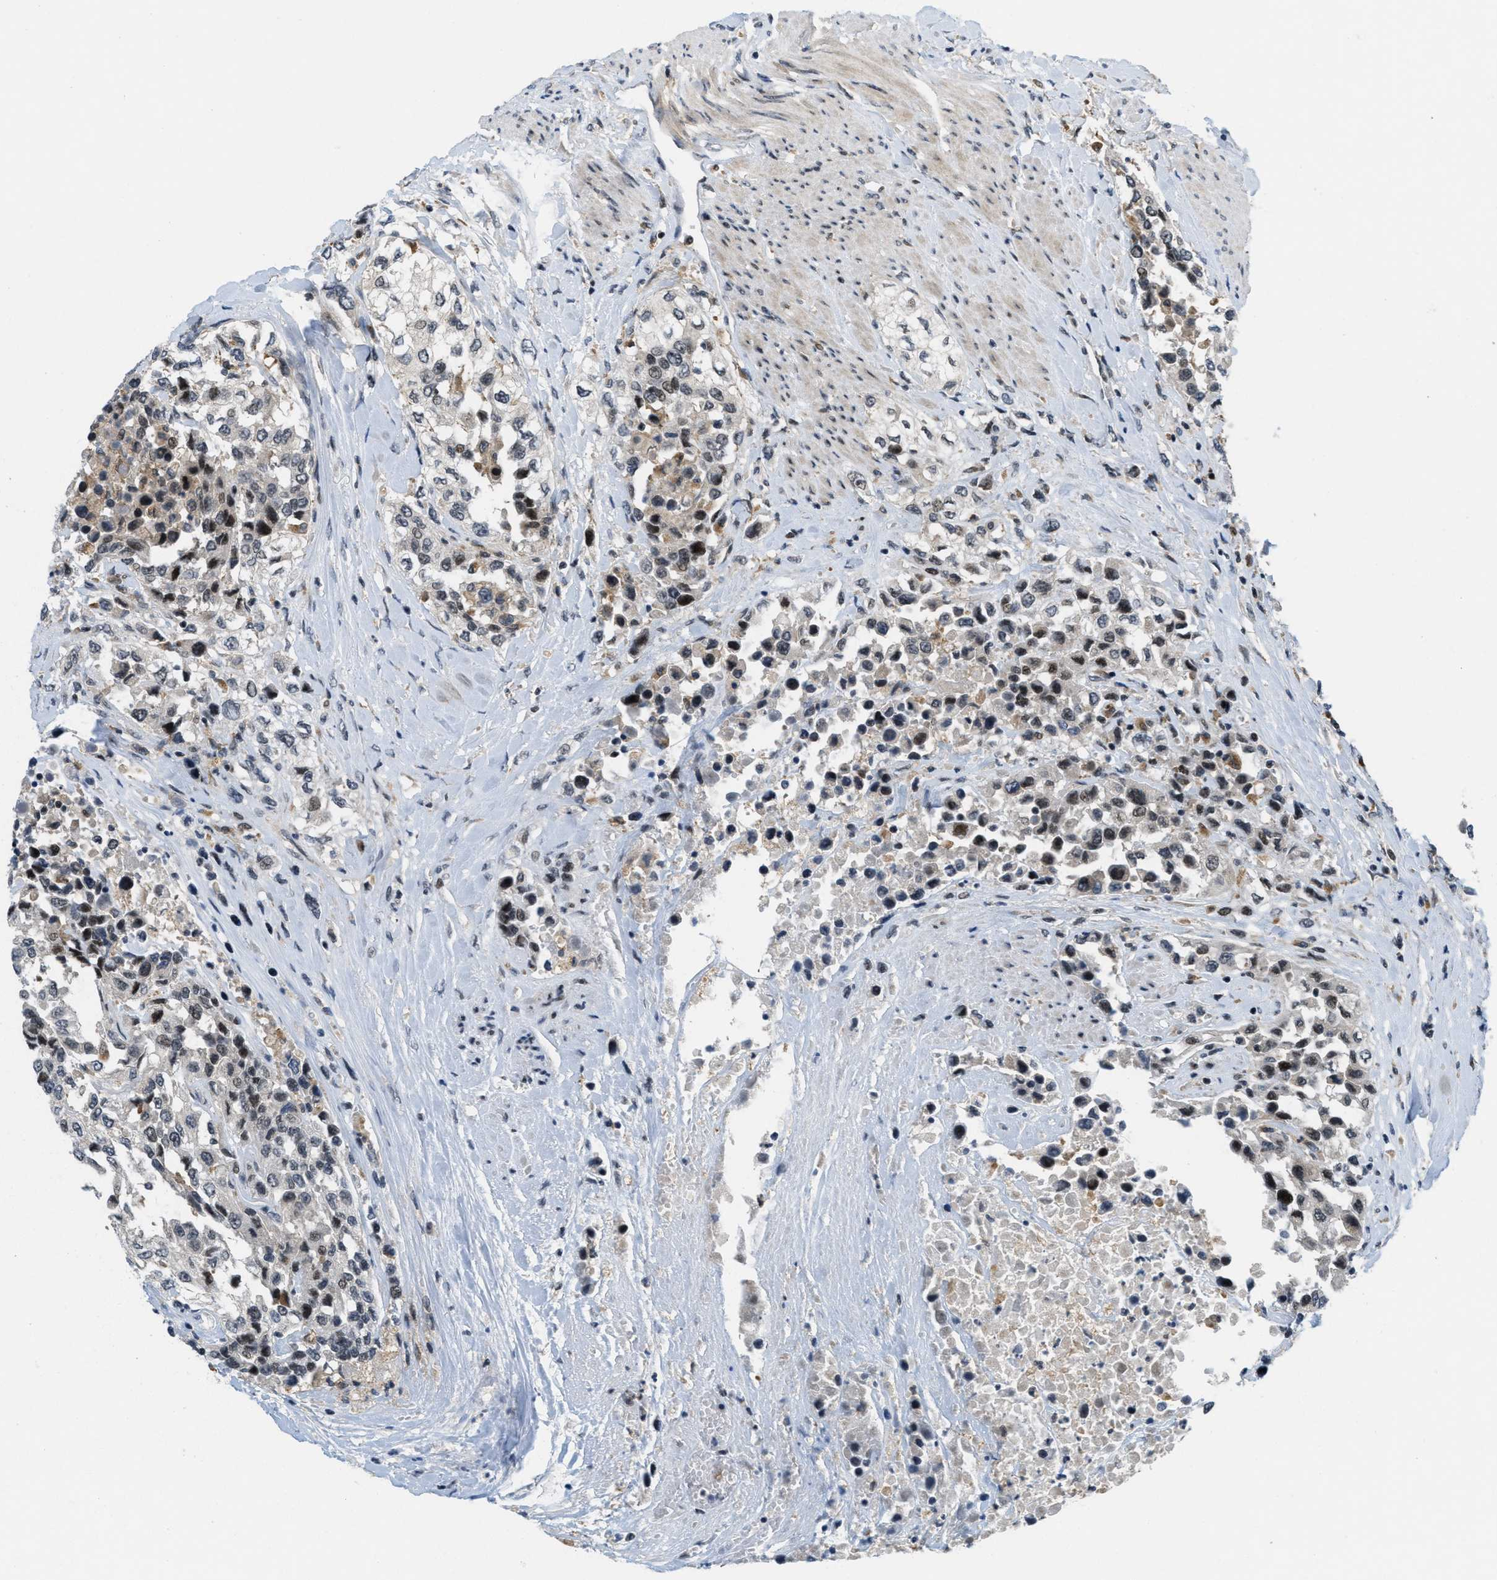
{"staining": {"intensity": "moderate", "quantity": "<25%", "location": "cytoplasmic/membranous,nuclear"}, "tissue": "urothelial cancer", "cell_type": "Tumor cells", "image_type": "cancer", "snomed": [{"axis": "morphology", "description": "Urothelial carcinoma, High grade"}, {"axis": "topography", "description": "Urinary bladder"}], "caption": "Urothelial cancer stained for a protein displays moderate cytoplasmic/membranous and nuclear positivity in tumor cells. The protein is stained brown, and the nuclei are stained in blue (DAB (3,3'-diaminobenzidine) IHC with brightfield microscopy, high magnification).", "gene": "ING1", "patient": {"sex": "female", "age": 80}}